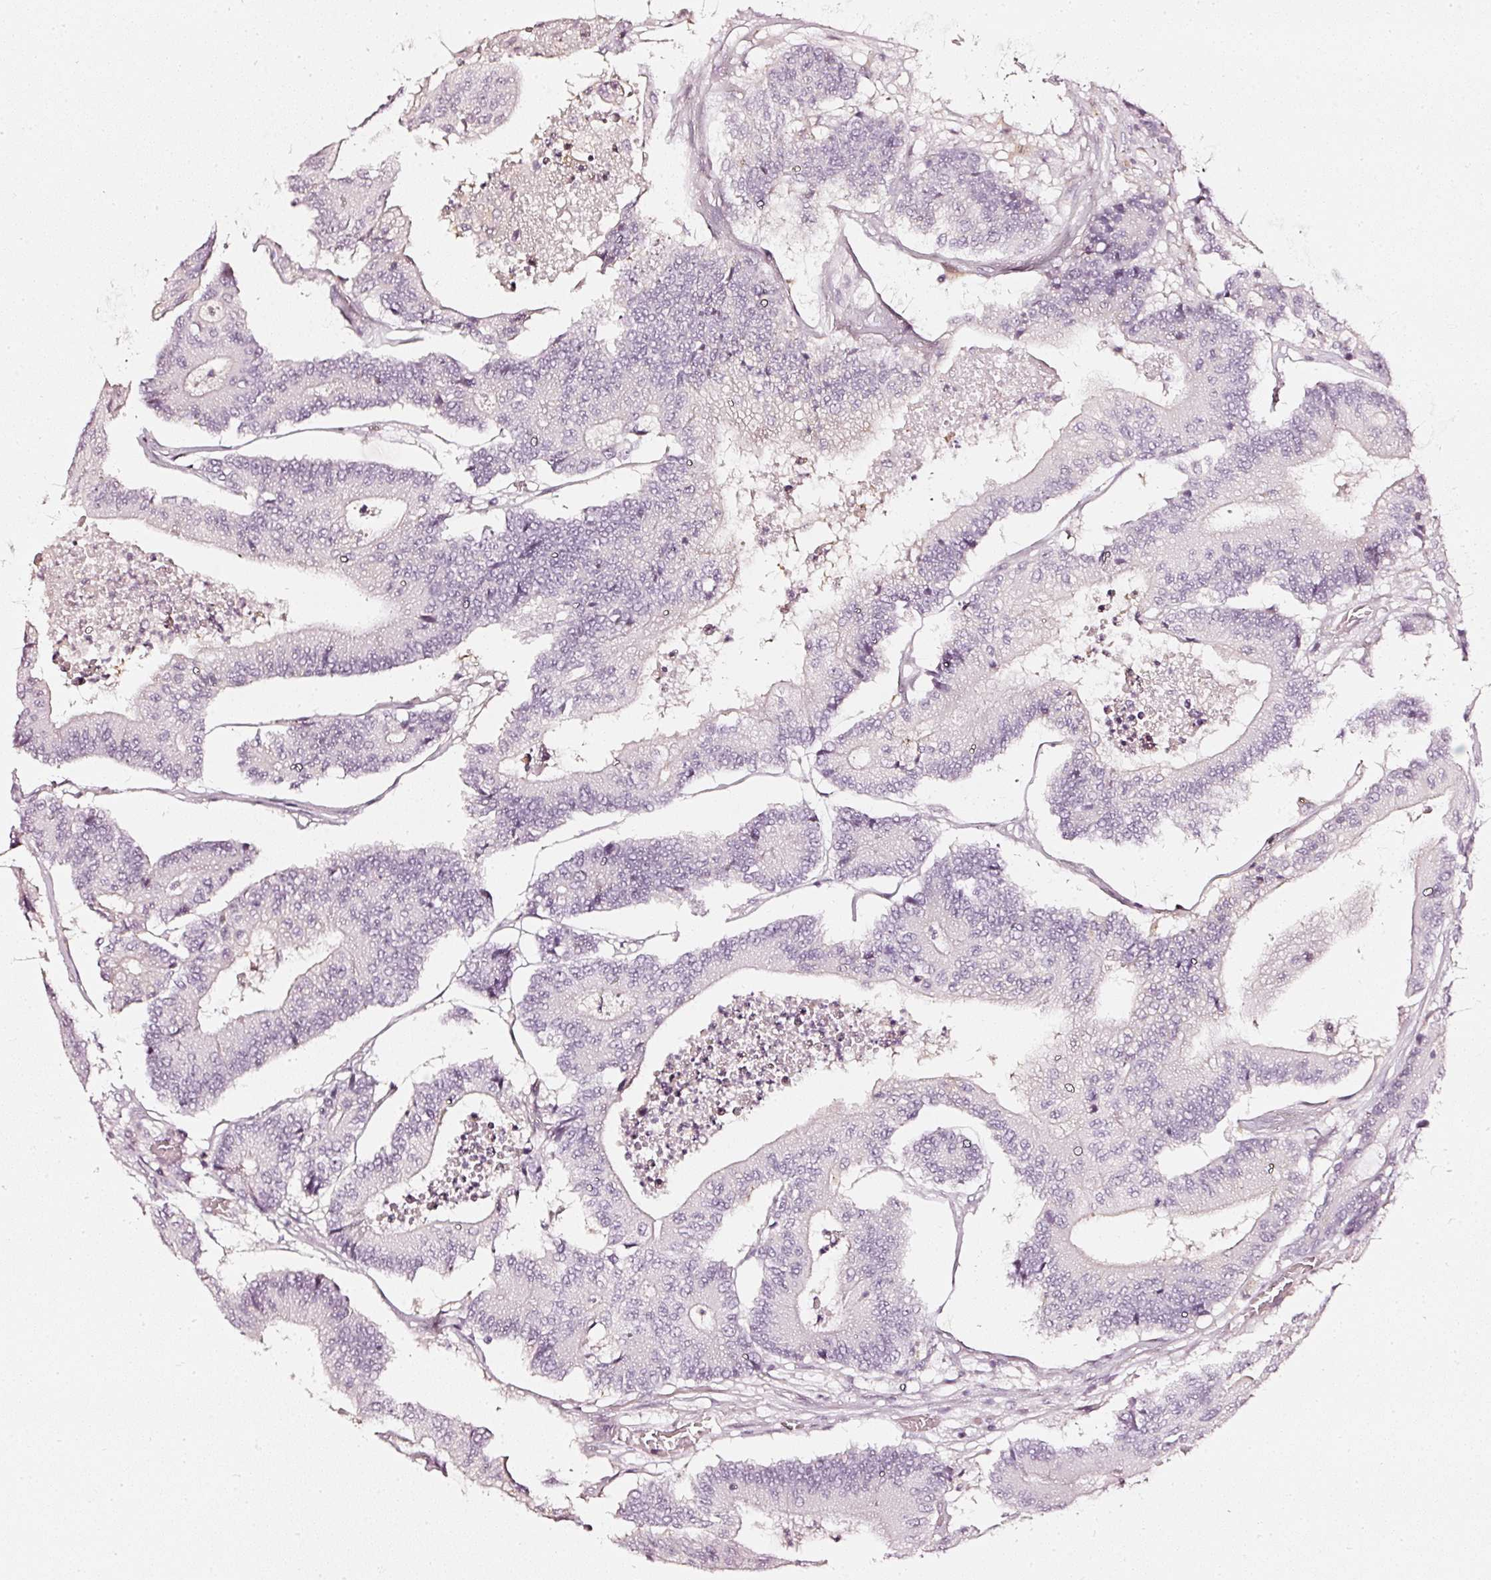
{"staining": {"intensity": "negative", "quantity": "none", "location": "none"}, "tissue": "colorectal cancer", "cell_type": "Tumor cells", "image_type": "cancer", "snomed": [{"axis": "morphology", "description": "Adenocarcinoma, NOS"}, {"axis": "topography", "description": "Colon"}], "caption": "This is a image of immunohistochemistry staining of colorectal adenocarcinoma, which shows no expression in tumor cells.", "gene": "CNP", "patient": {"sex": "female", "age": 84}}